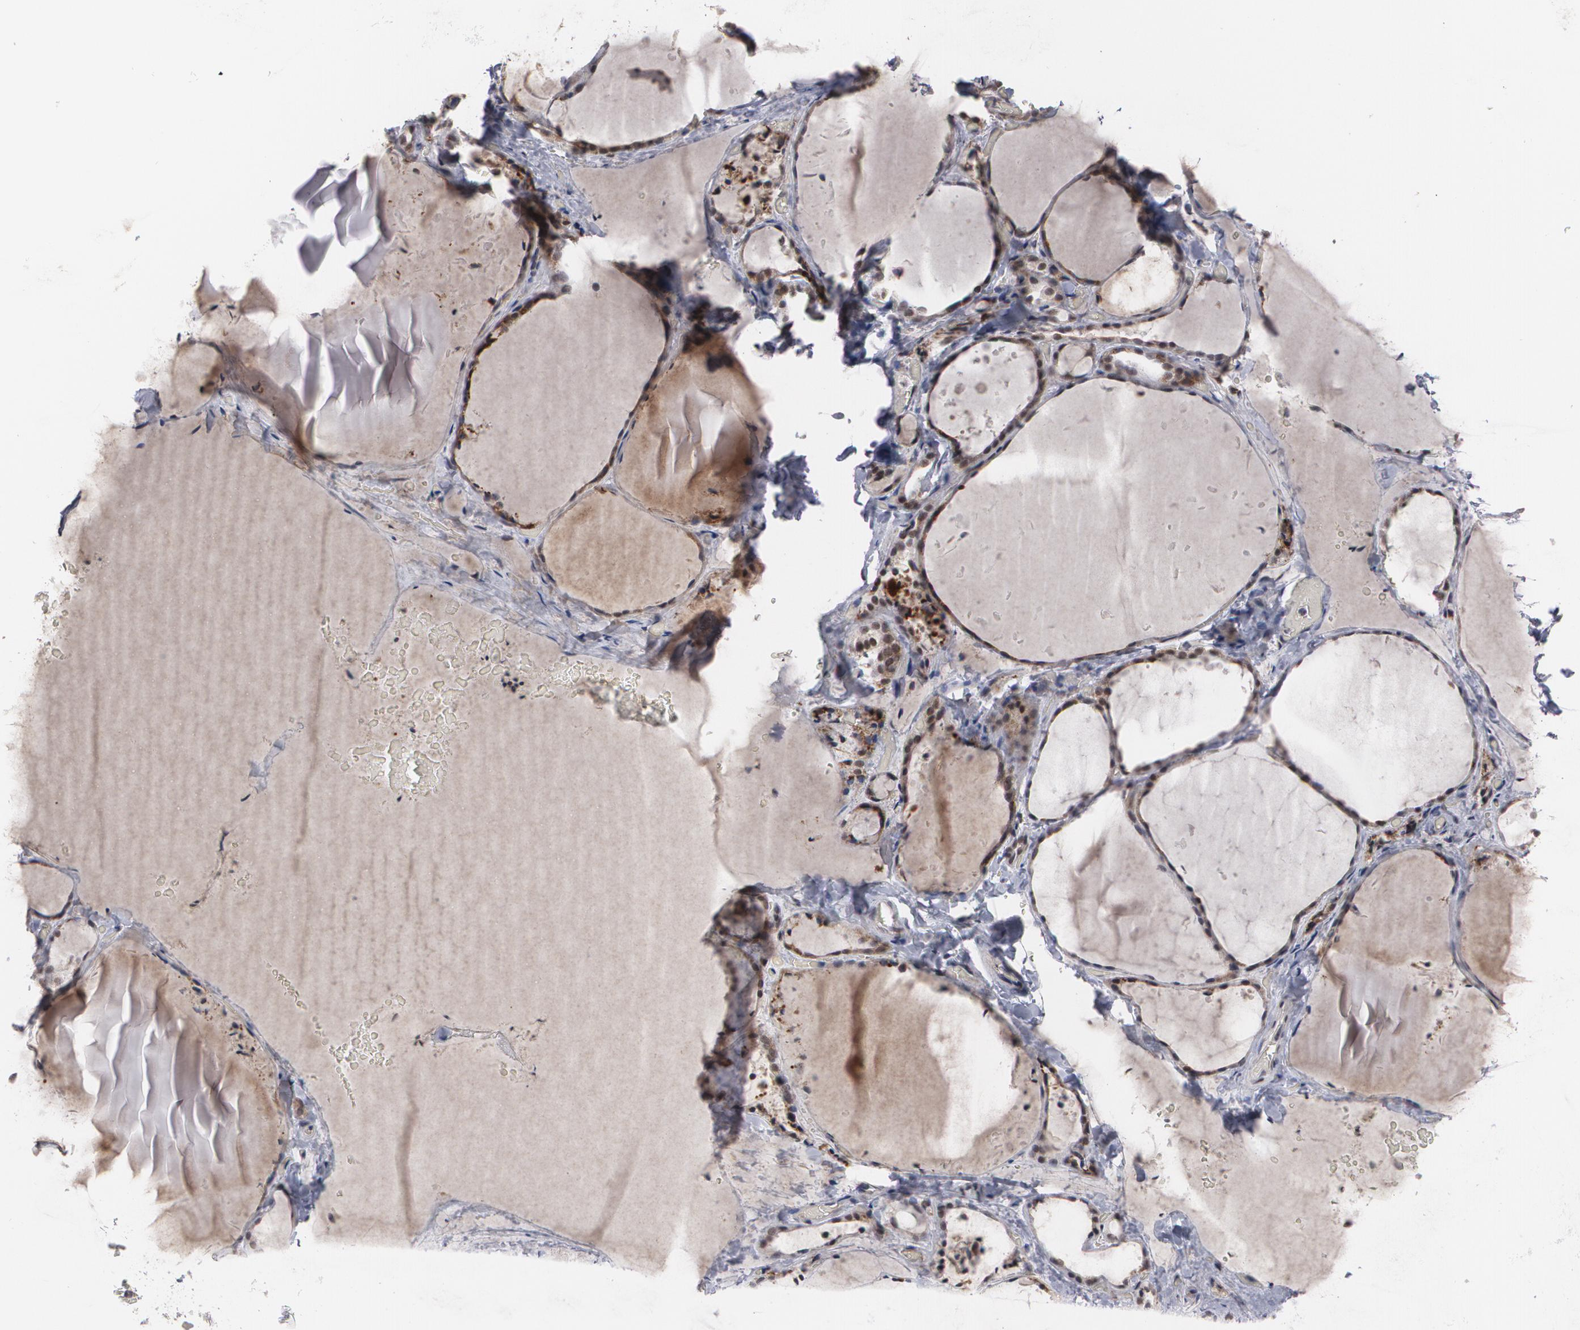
{"staining": {"intensity": "moderate", "quantity": ">75%", "location": "nuclear"}, "tissue": "thyroid gland", "cell_type": "Glandular cells", "image_type": "normal", "snomed": [{"axis": "morphology", "description": "Normal tissue, NOS"}, {"axis": "topography", "description": "Thyroid gland"}], "caption": "Immunohistochemical staining of normal human thyroid gland reveals medium levels of moderate nuclear positivity in about >75% of glandular cells.", "gene": "INTS6L", "patient": {"sex": "female", "age": 33}}